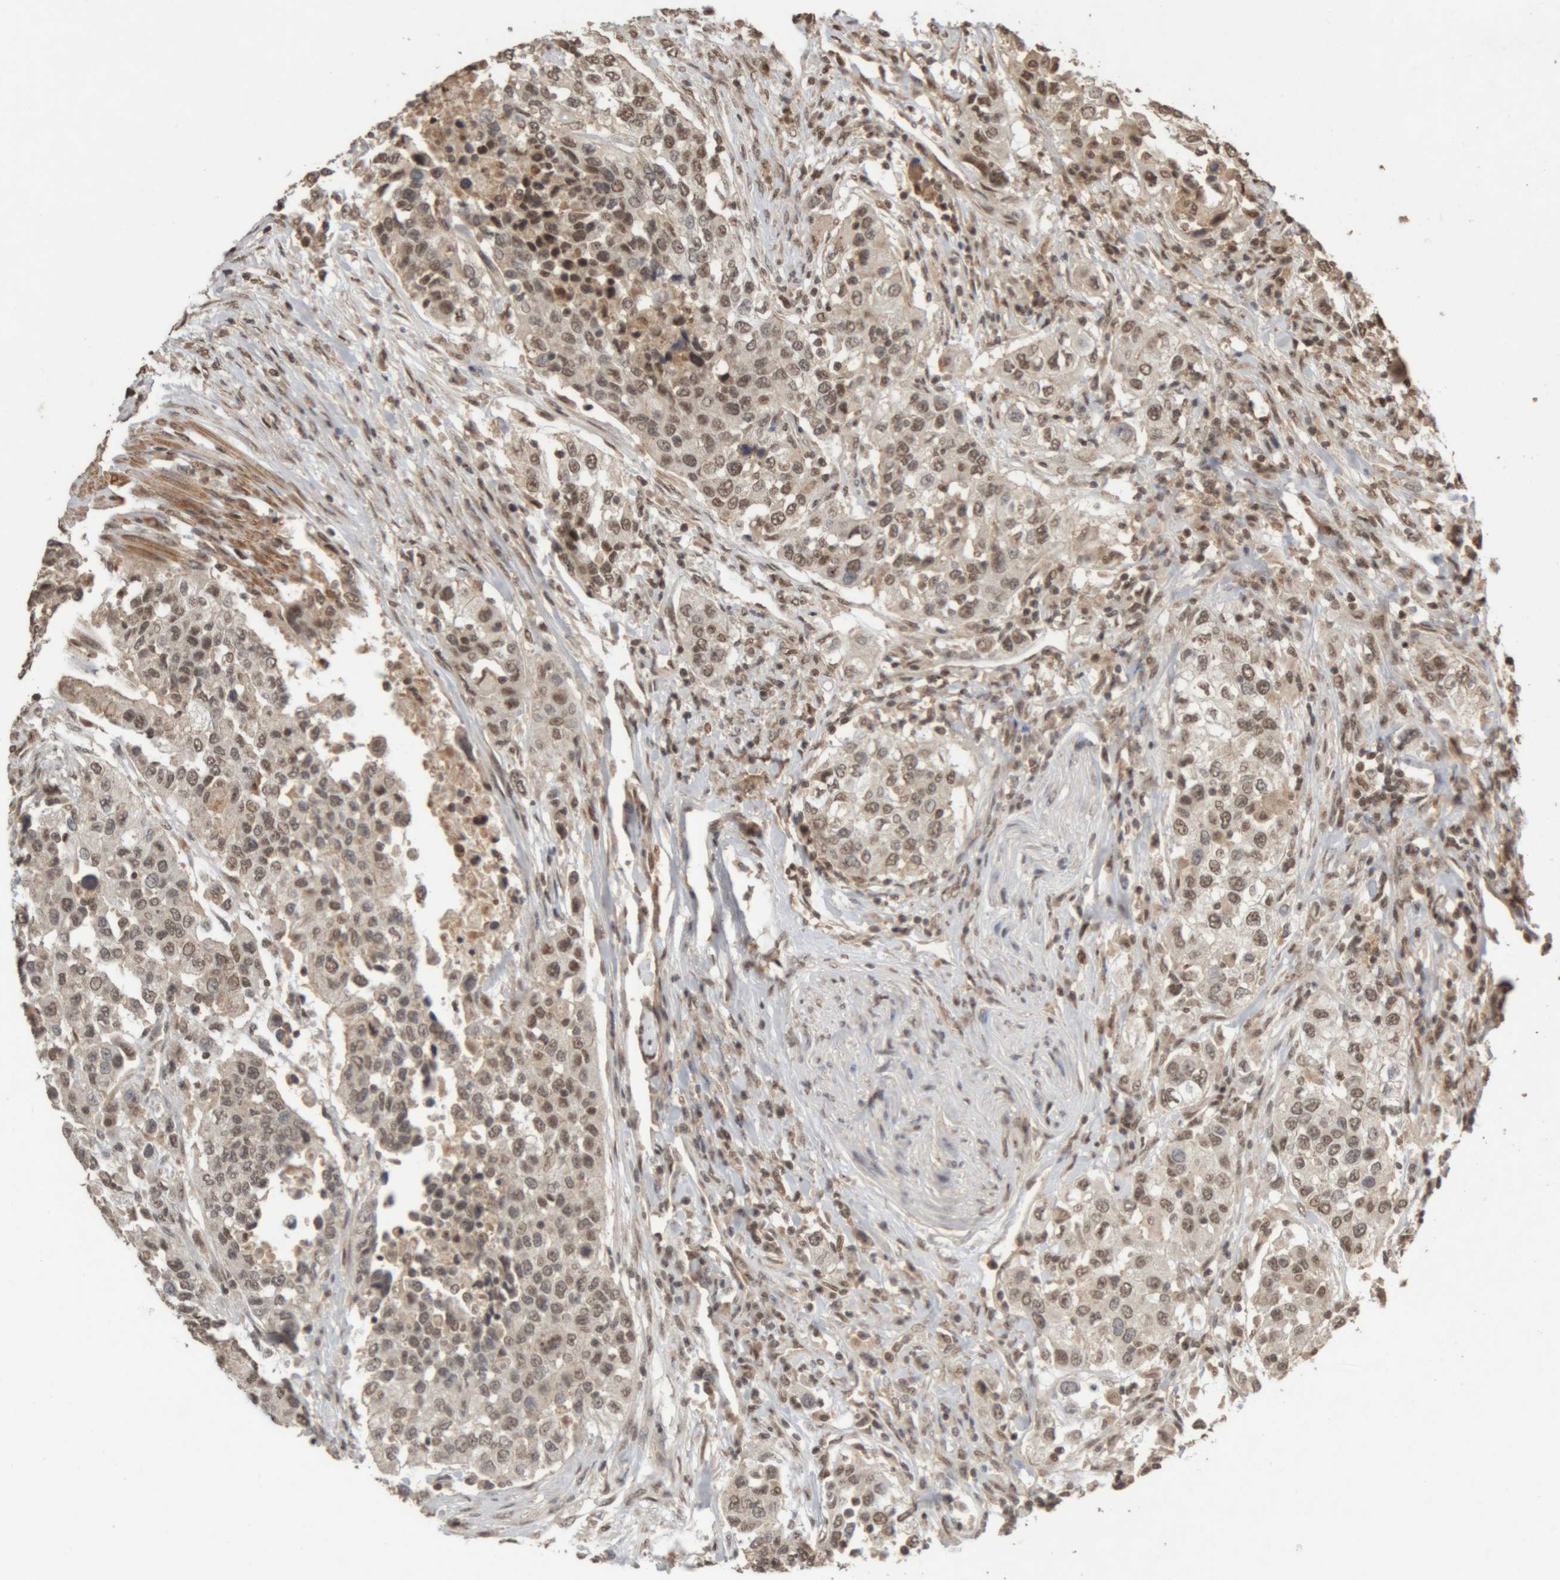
{"staining": {"intensity": "weak", "quantity": ">75%", "location": "nuclear"}, "tissue": "urothelial cancer", "cell_type": "Tumor cells", "image_type": "cancer", "snomed": [{"axis": "morphology", "description": "Urothelial carcinoma, High grade"}, {"axis": "topography", "description": "Urinary bladder"}], "caption": "Protein staining of urothelial carcinoma (high-grade) tissue reveals weak nuclear staining in approximately >75% of tumor cells.", "gene": "KEAP1", "patient": {"sex": "female", "age": 80}}